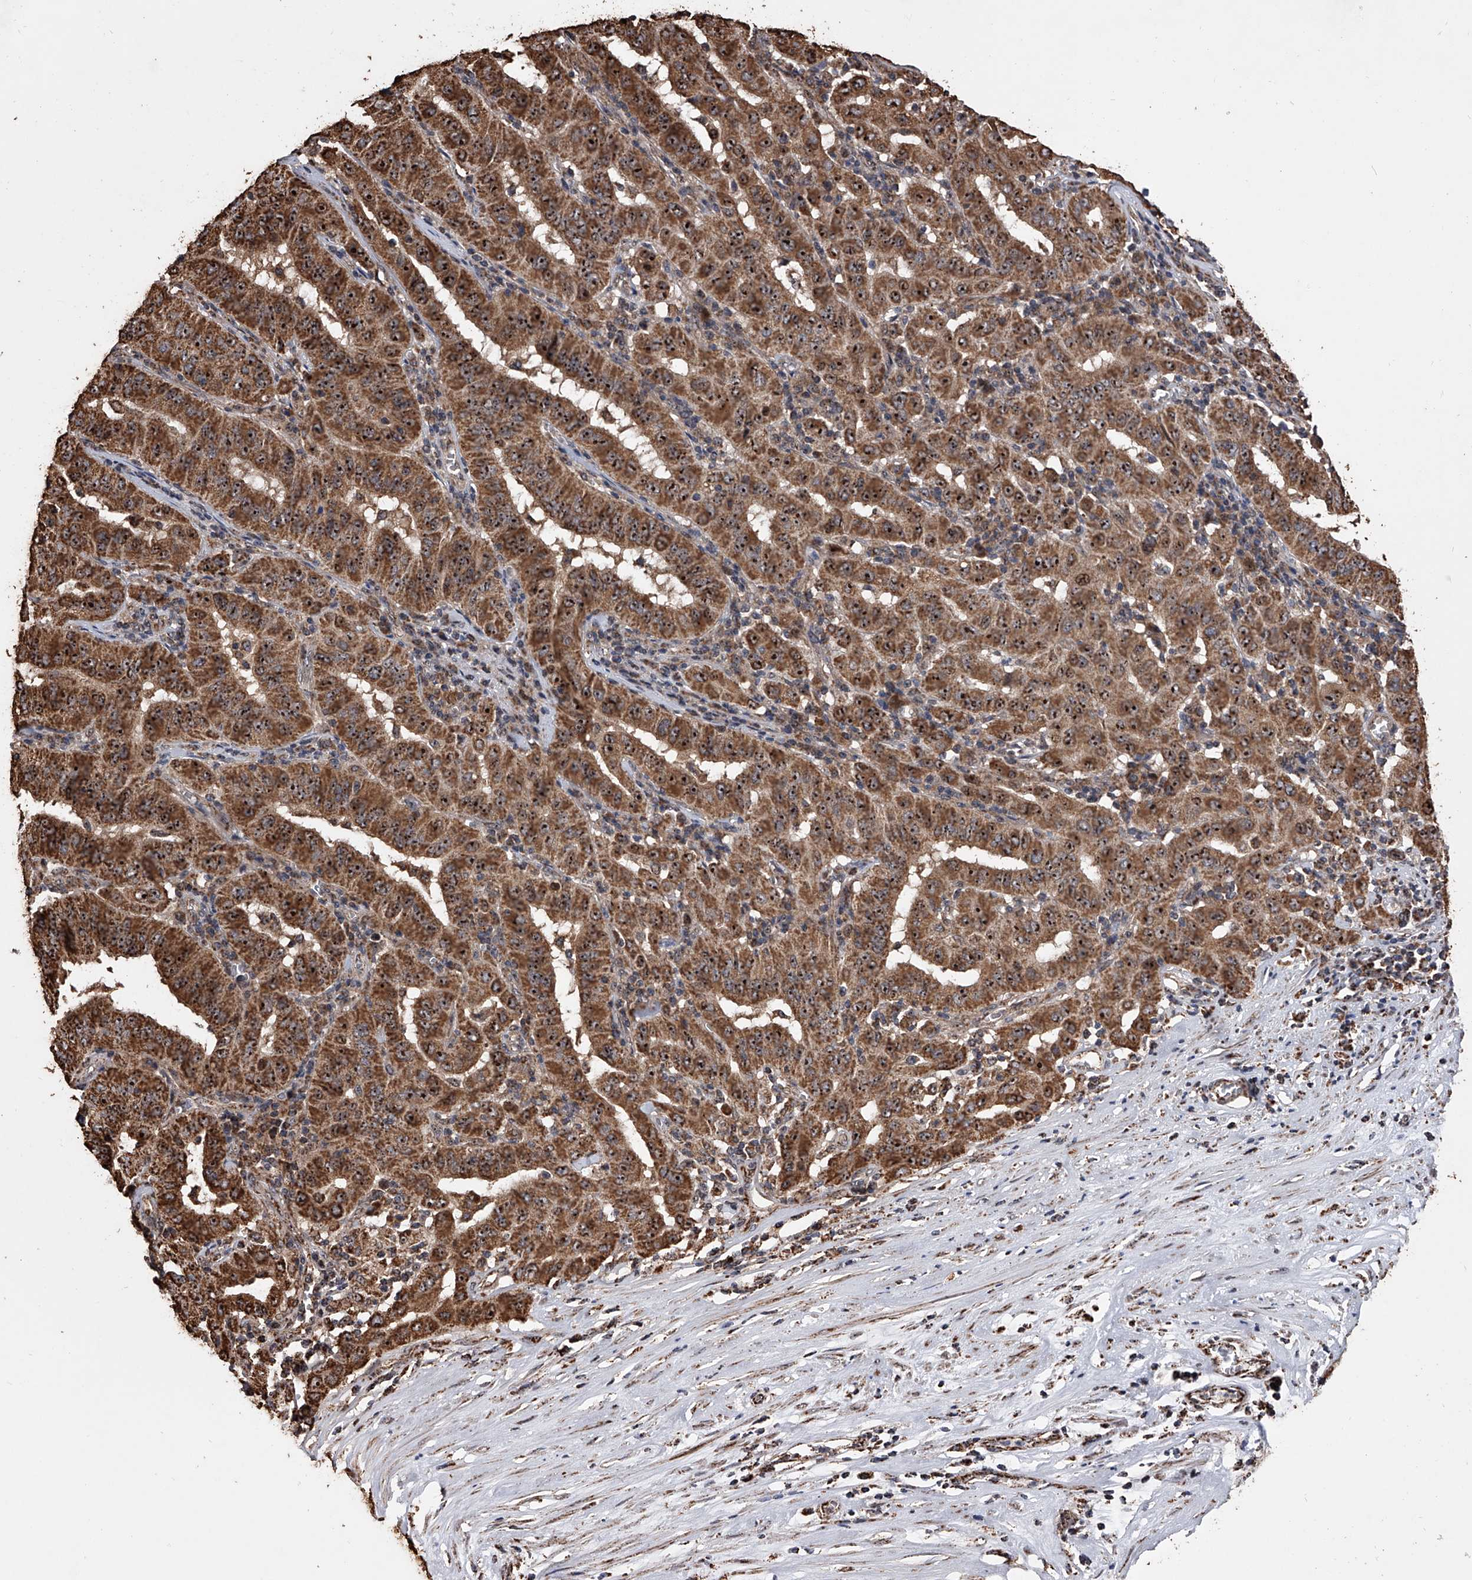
{"staining": {"intensity": "strong", "quantity": ">75%", "location": "cytoplasmic/membranous,nuclear"}, "tissue": "pancreatic cancer", "cell_type": "Tumor cells", "image_type": "cancer", "snomed": [{"axis": "morphology", "description": "Adenocarcinoma, NOS"}, {"axis": "topography", "description": "Pancreas"}], "caption": "Immunohistochemistry (IHC) staining of pancreatic adenocarcinoma, which demonstrates high levels of strong cytoplasmic/membranous and nuclear positivity in about >75% of tumor cells indicating strong cytoplasmic/membranous and nuclear protein staining. The staining was performed using DAB (brown) for protein detection and nuclei were counterstained in hematoxylin (blue).", "gene": "SMPDL3A", "patient": {"sex": "male", "age": 63}}